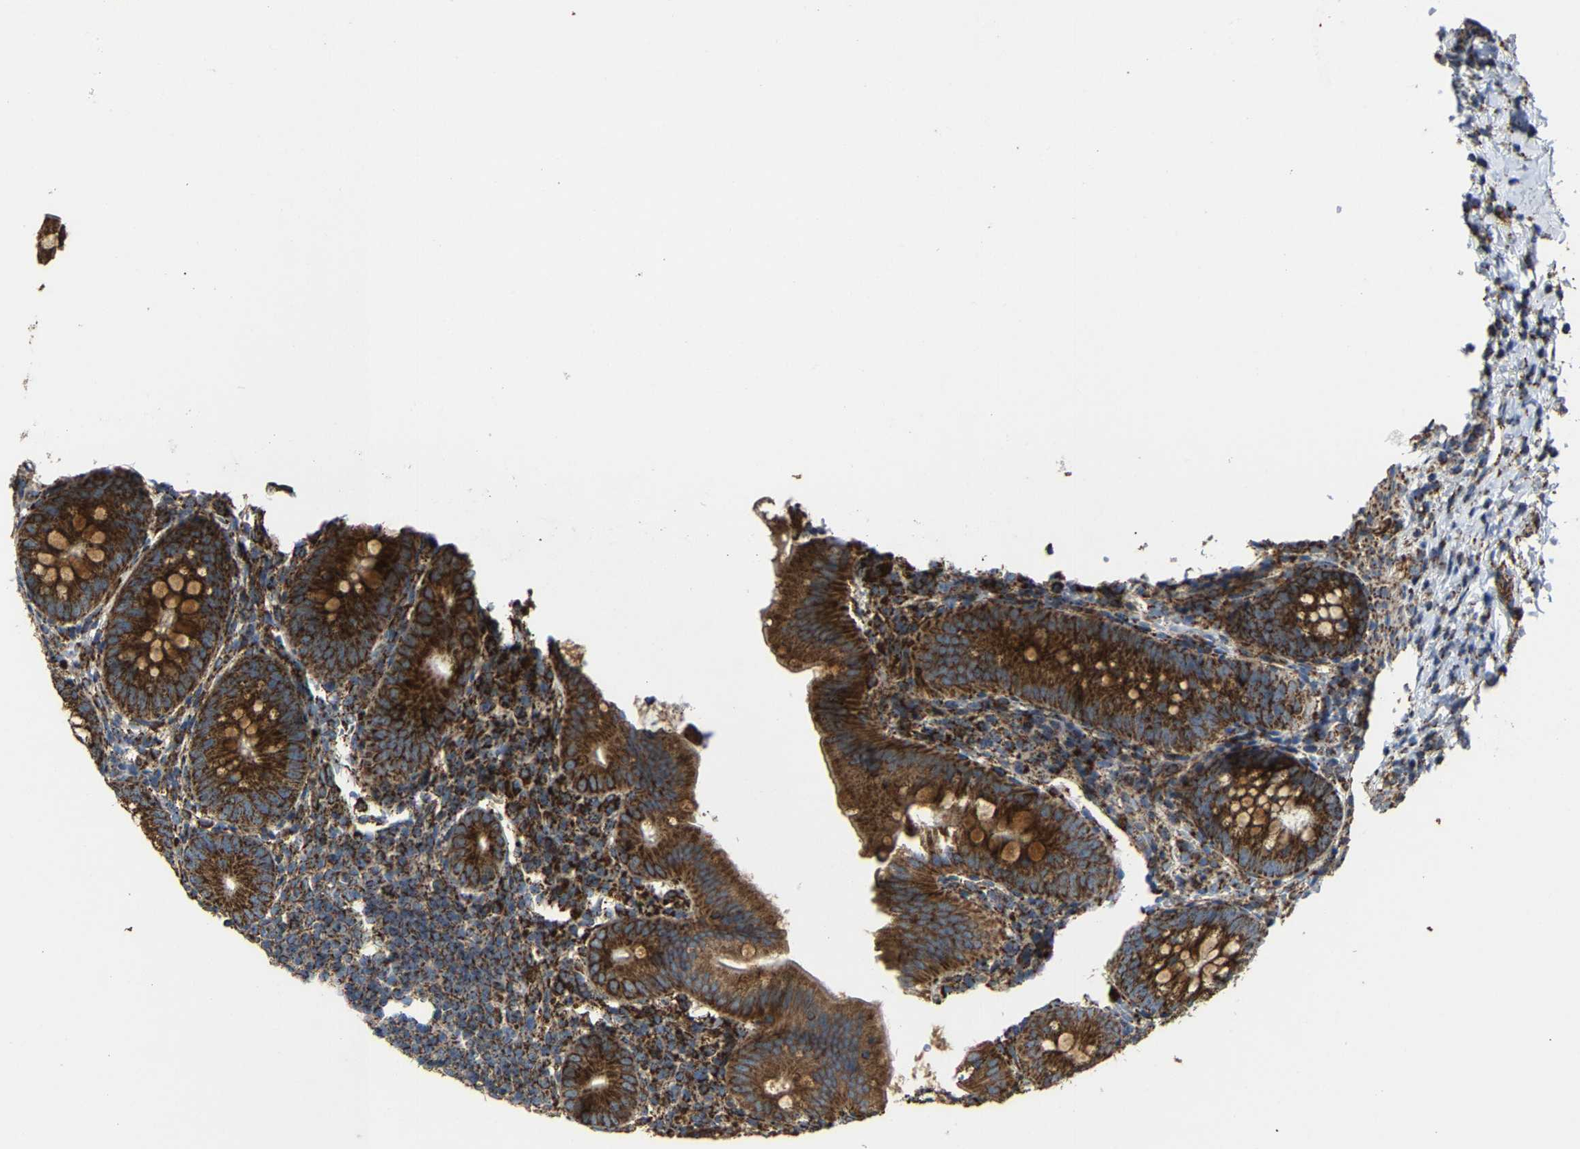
{"staining": {"intensity": "strong", "quantity": ">75%", "location": "cytoplasmic/membranous"}, "tissue": "appendix", "cell_type": "Glandular cells", "image_type": "normal", "snomed": [{"axis": "morphology", "description": "Normal tissue, NOS"}, {"axis": "topography", "description": "Appendix"}], "caption": "An image showing strong cytoplasmic/membranous positivity in about >75% of glandular cells in normal appendix, as visualized by brown immunohistochemical staining.", "gene": "NDUFV3", "patient": {"sex": "male", "age": 1}}